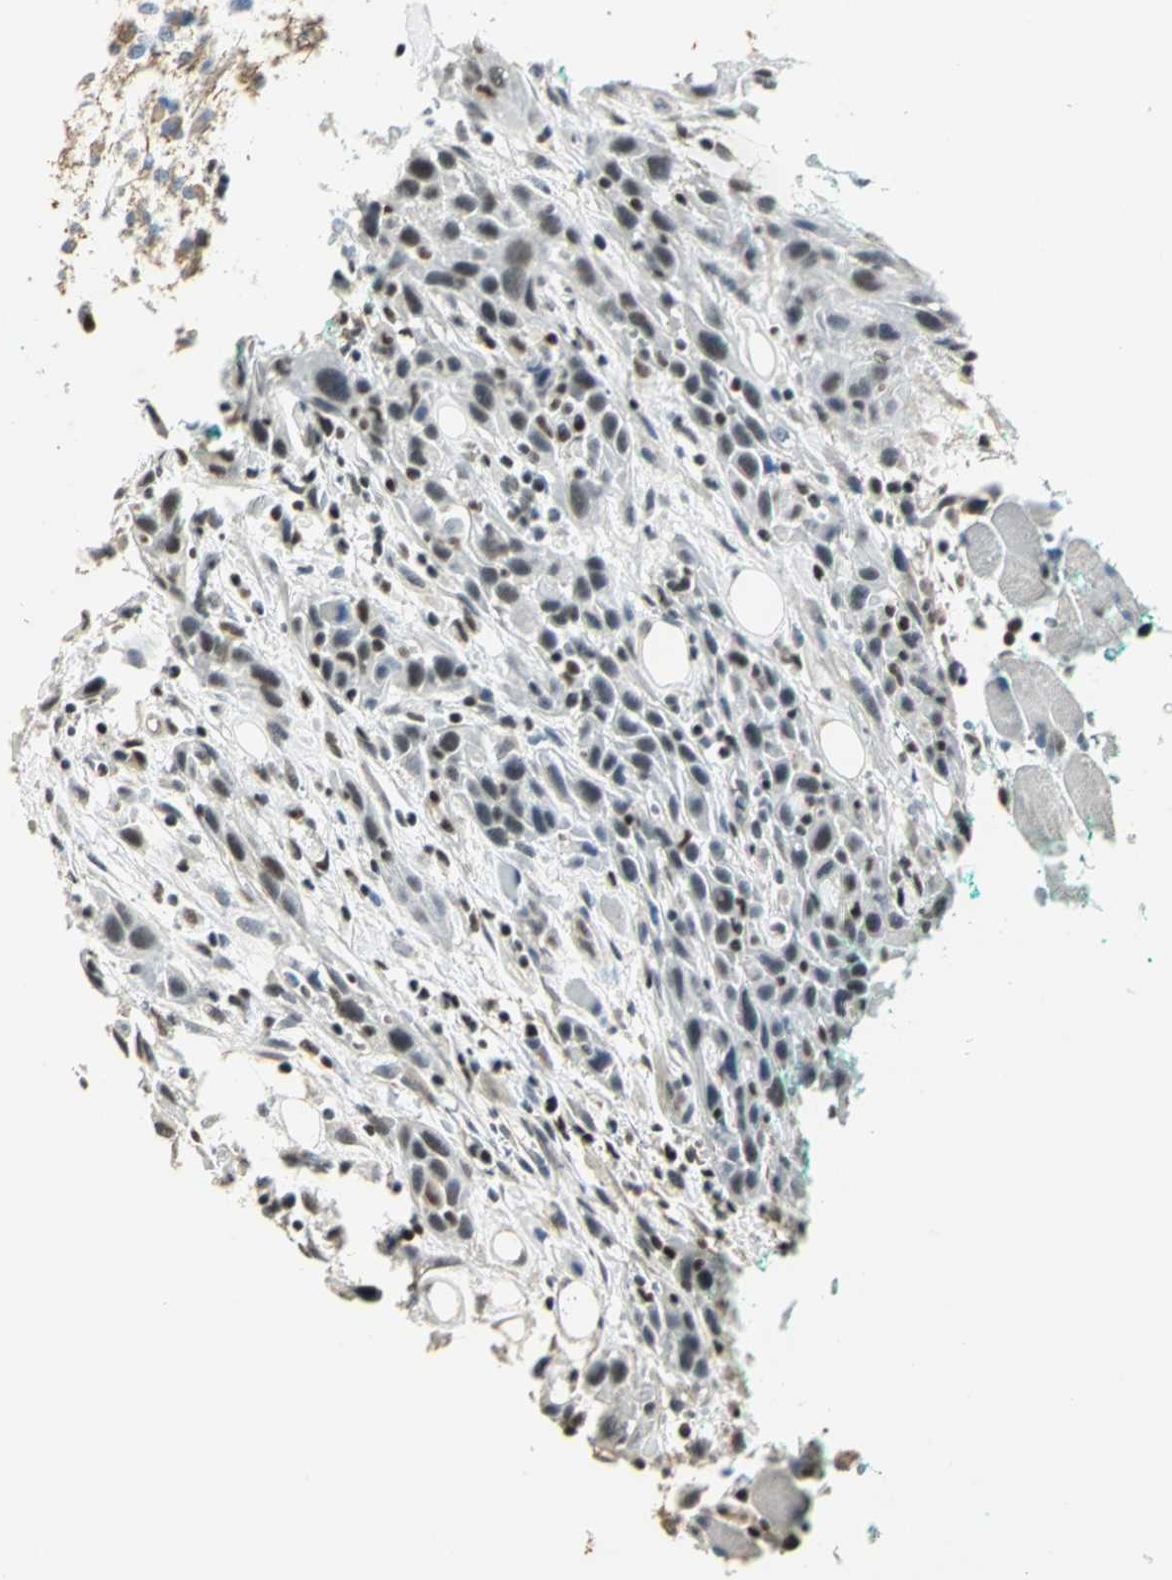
{"staining": {"intensity": "negative", "quantity": "none", "location": "none"}, "tissue": "head and neck cancer", "cell_type": "Tumor cells", "image_type": "cancer", "snomed": [{"axis": "morphology", "description": "Normal tissue, NOS"}, {"axis": "morphology", "description": "Squamous cell carcinoma, NOS"}, {"axis": "topography", "description": "Oral tissue"}, {"axis": "topography", "description": "Head-Neck"}], "caption": "DAB (3,3'-diaminobenzidine) immunohistochemical staining of human squamous cell carcinoma (head and neck) displays no significant expression in tumor cells.", "gene": "ELF1", "patient": {"sex": "female", "age": 50}}